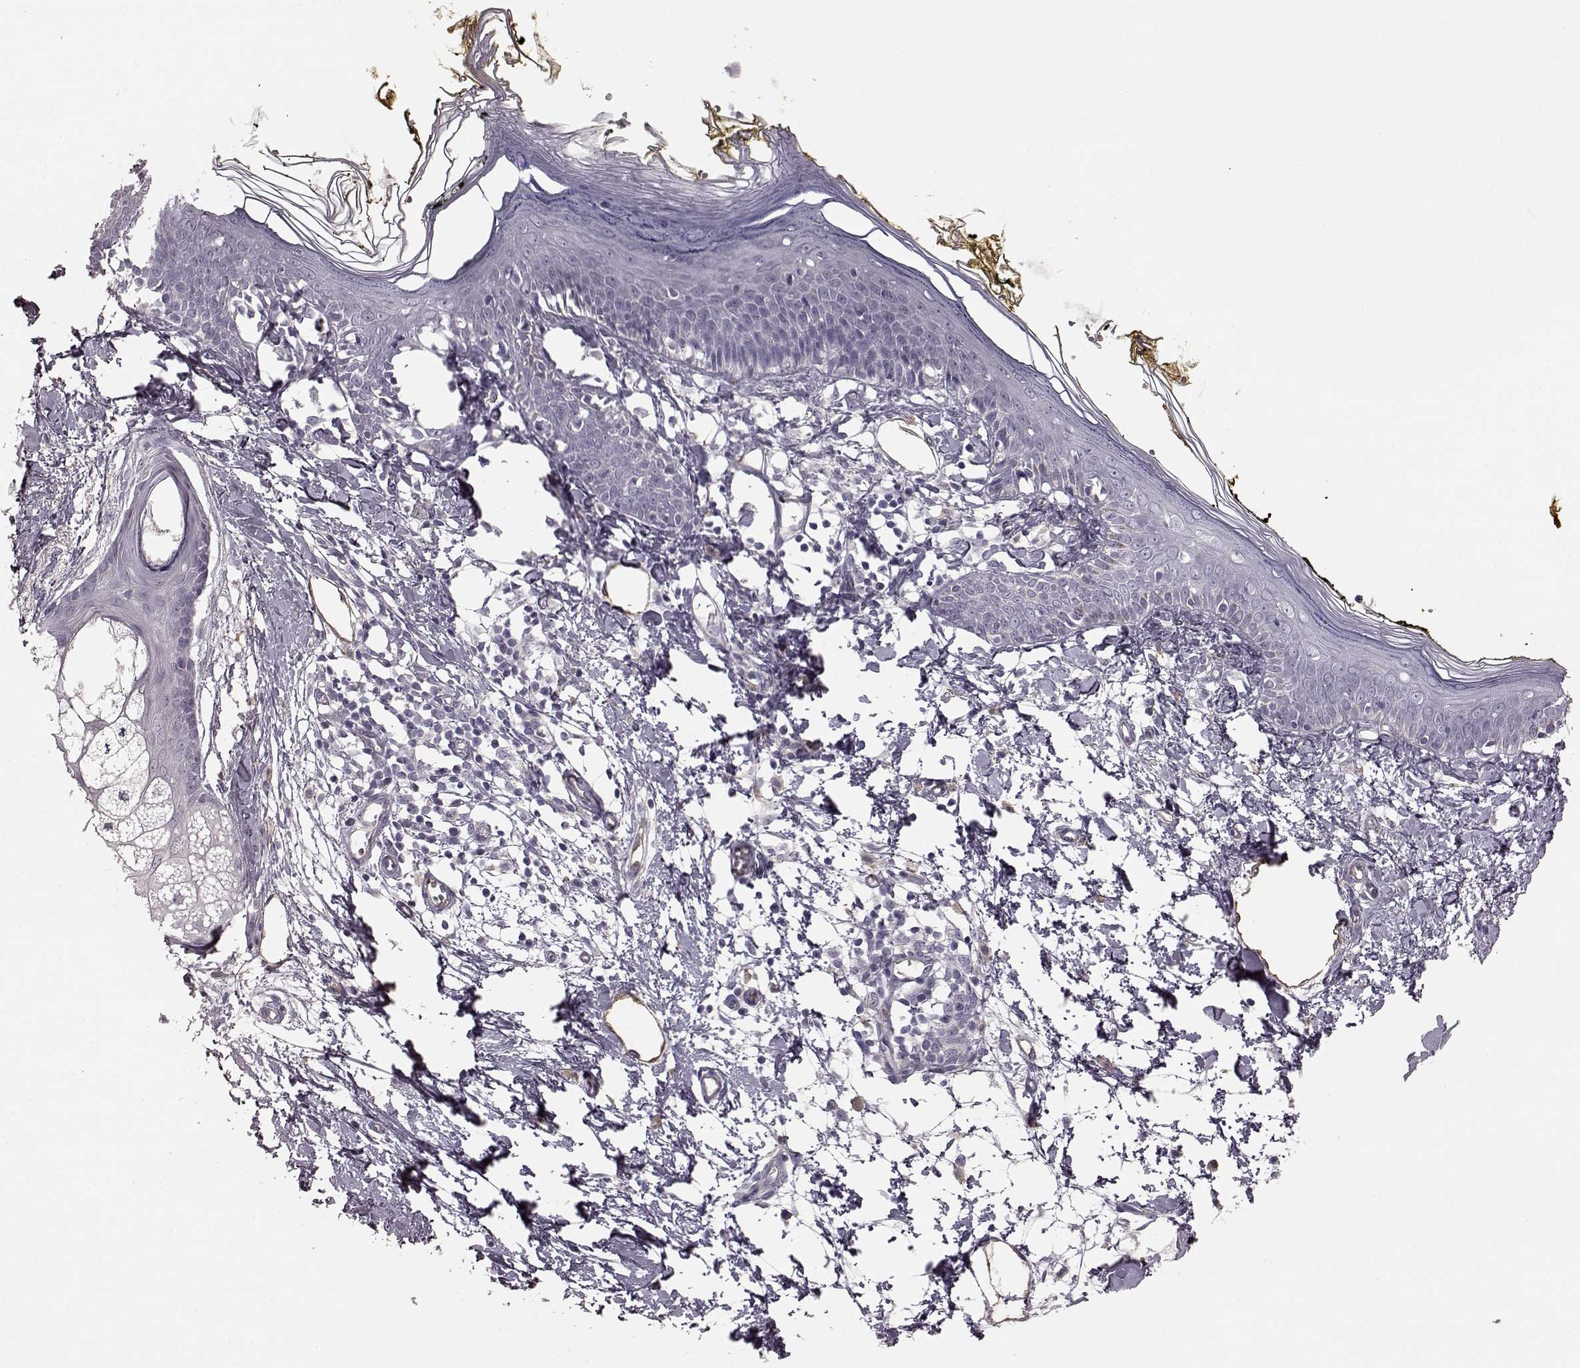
{"staining": {"intensity": "negative", "quantity": "none", "location": "none"}, "tissue": "skin", "cell_type": "Fibroblasts", "image_type": "normal", "snomed": [{"axis": "morphology", "description": "Normal tissue, NOS"}, {"axis": "topography", "description": "Skin"}], "caption": "Skin stained for a protein using immunohistochemistry (IHC) demonstrates no positivity fibroblasts.", "gene": "EIF4E1B", "patient": {"sex": "male", "age": 76}}